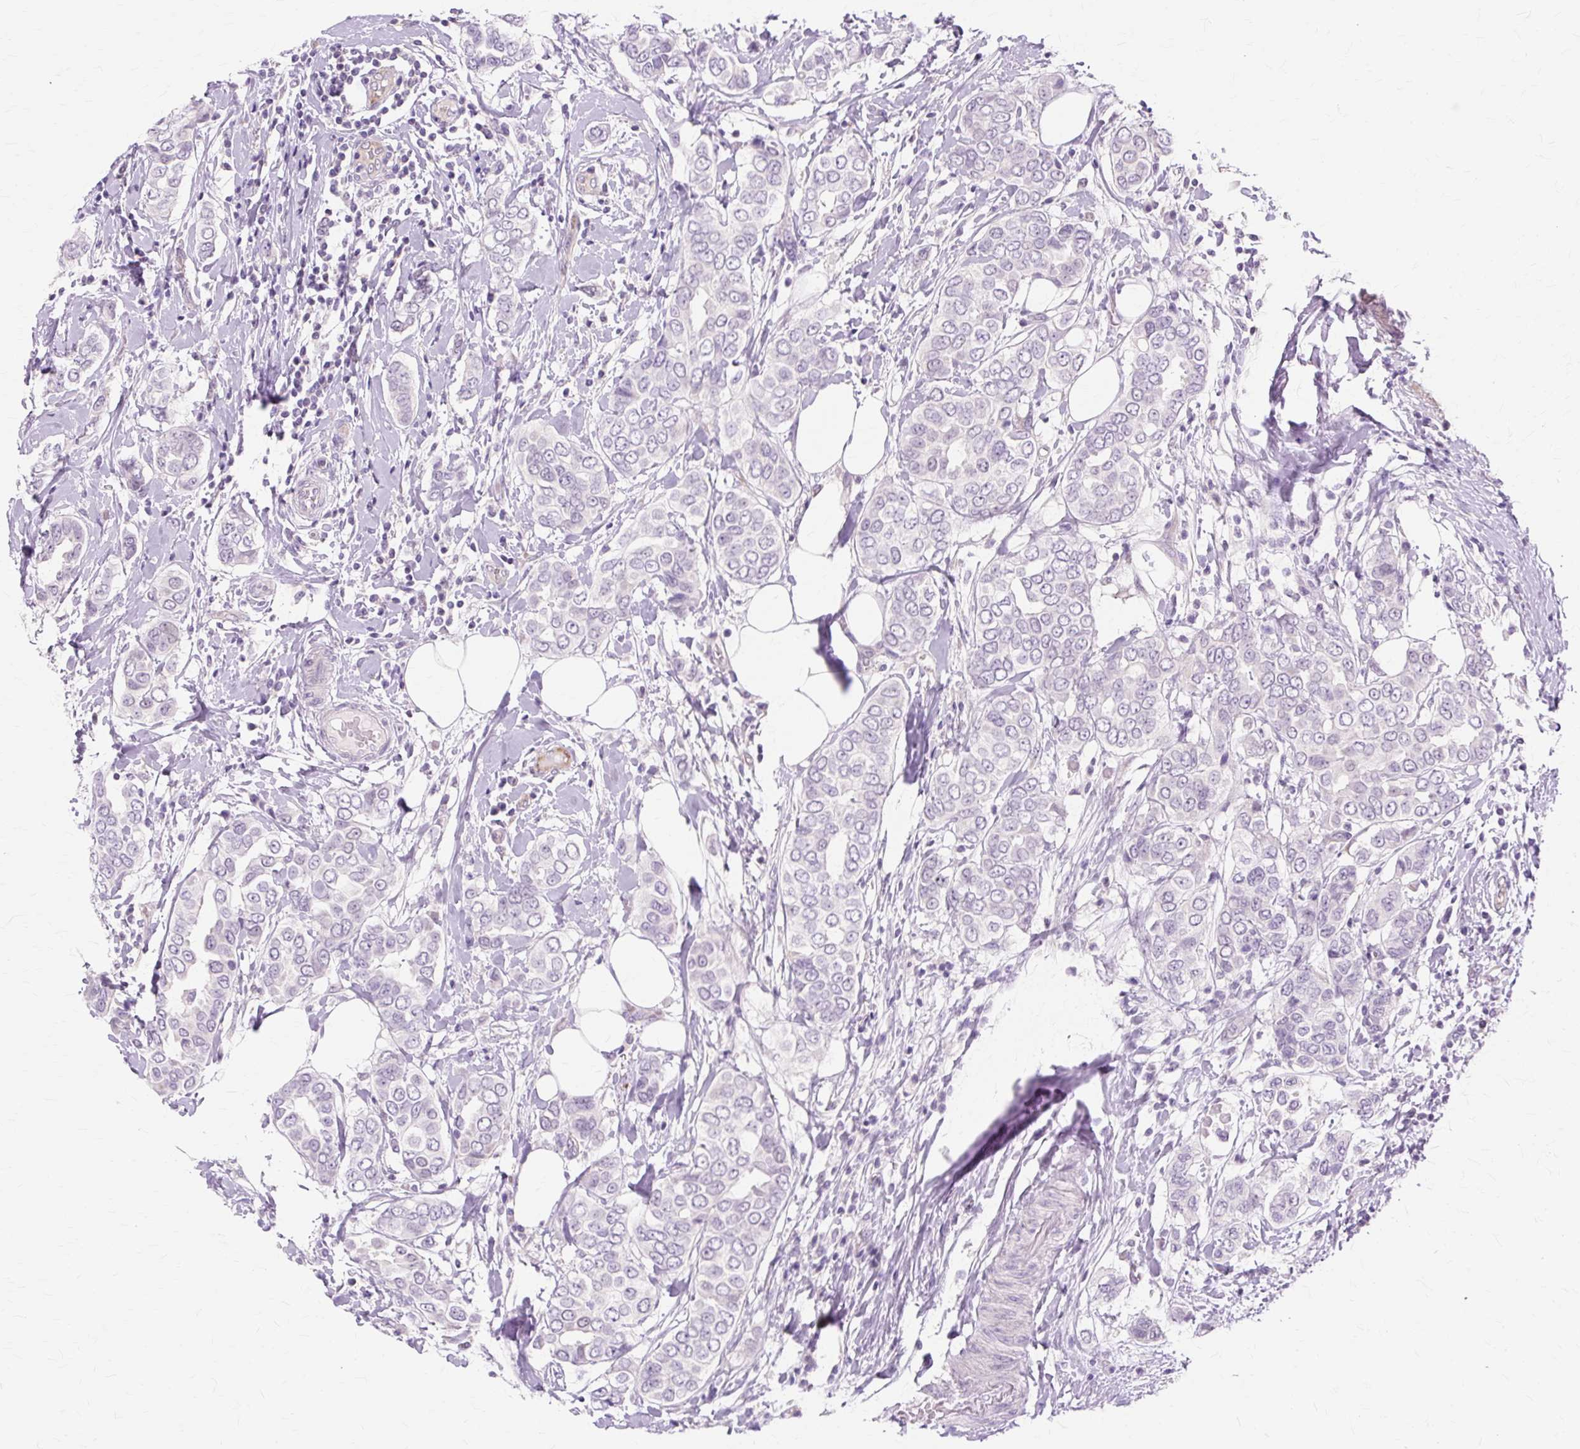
{"staining": {"intensity": "negative", "quantity": "none", "location": "none"}, "tissue": "breast cancer", "cell_type": "Tumor cells", "image_type": "cancer", "snomed": [{"axis": "morphology", "description": "Lobular carcinoma"}, {"axis": "topography", "description": "Breast"}], "caption": "Image shows no significant protein expression in tumor cells of breast lobular carcinoma. Brightfield microscopy of immunohistochemistry stained with DAB (brown) and hematoxylin (blue), captured at high magnification.", "gene": "ZNF35", "patient": {"sex": "female", "age": 51}}